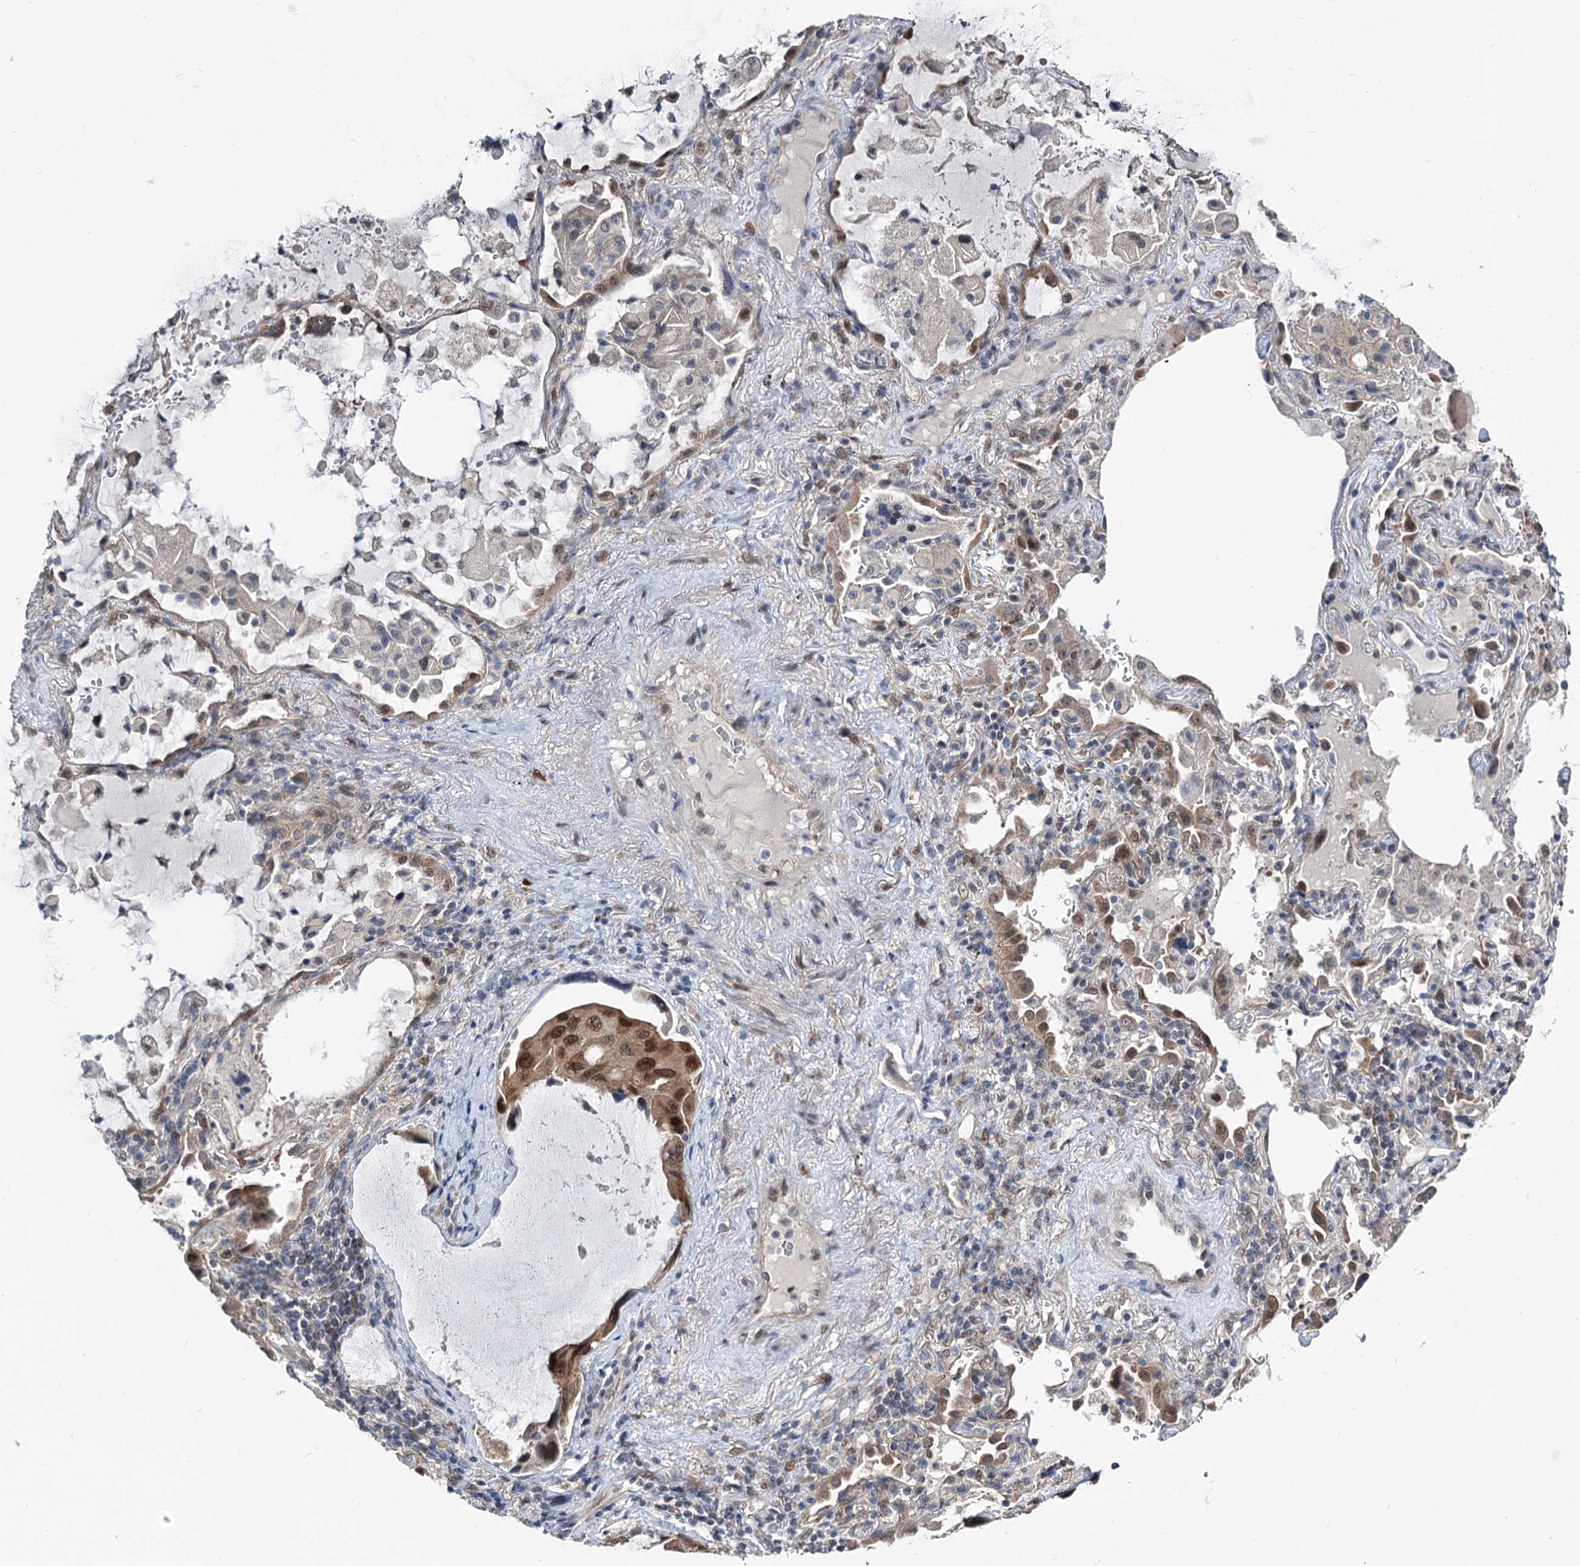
{"staining": {"intensity": "moderate", "quantity": ">75%", "location": "nuclear"}, "tissue": "lung cancer", "cell_type": "Tumor cells", "image_type": "cancer", "snomed": [{"axis": "morphology", "description": "Squamous cell carcinoma, NOS"}, {"axis": "topography", "description": "Lung"}], "caption": "Human lung cancer stained with a brown dye reveals moderate nuclear positive staining in approximately >75% of tumor cells.", "gene": "DCUN1D4", "patient": {"sex": "female", "age": 73}}